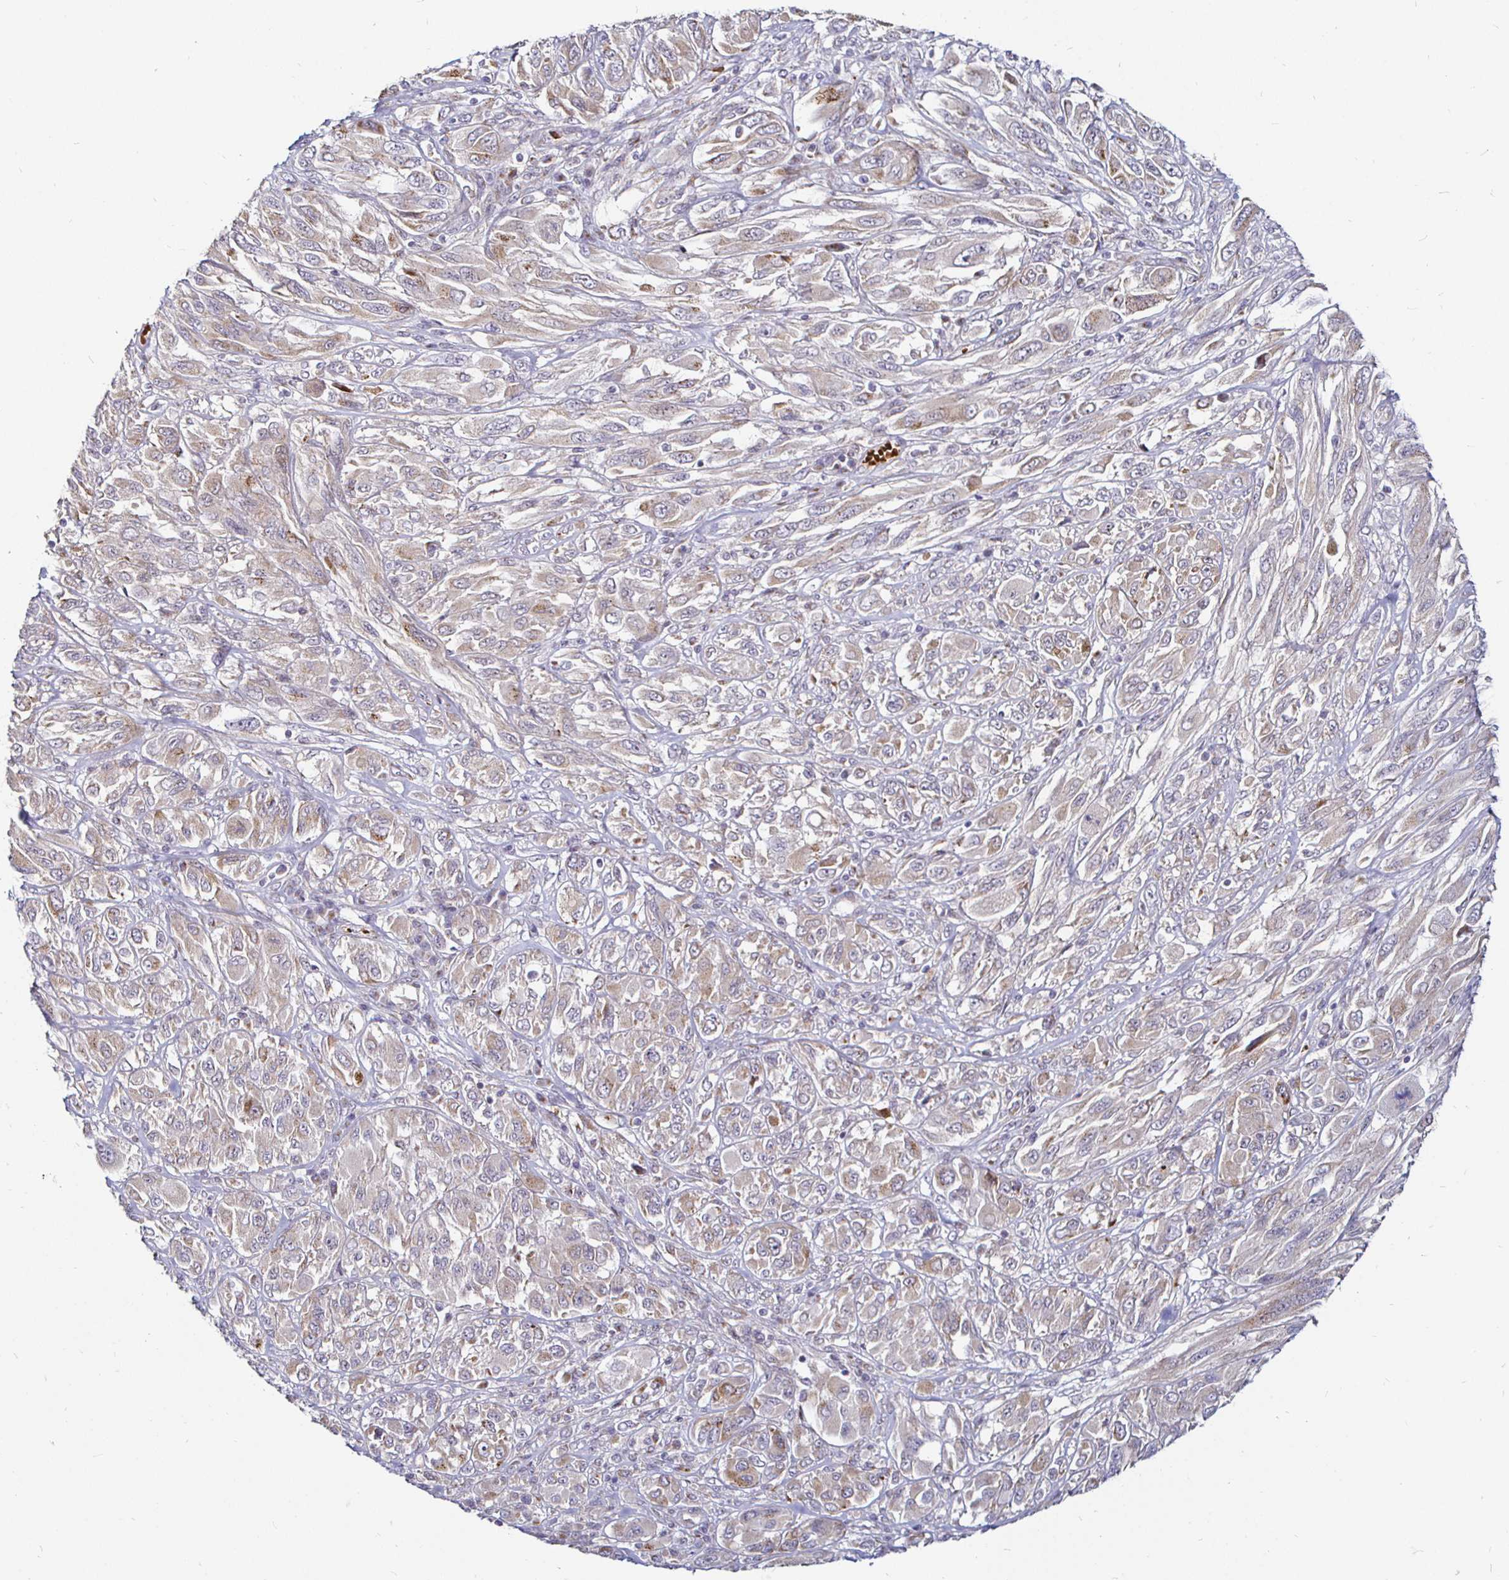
{"staining": {"intensity": "weak", "quantity": "25%-75%", "location": "cytoplasmic/membranous"}, "tissue": "melanoma", "cell_type": "Tumor cells", "image_type": "cancer", "snomed": [{"axis": "morphology", "description": "Malignant melanoma, NOS"}, {"axis": "topography", "description": "Skin"}], "caption": "Melanoma tissue reveals weak cytoplasmic/membranous expression in approximately 25%-75% of tumor cells Nuclei are stained in blue.", "gene": "ATG3", "patient": {"sex": "female", "age": 91}}